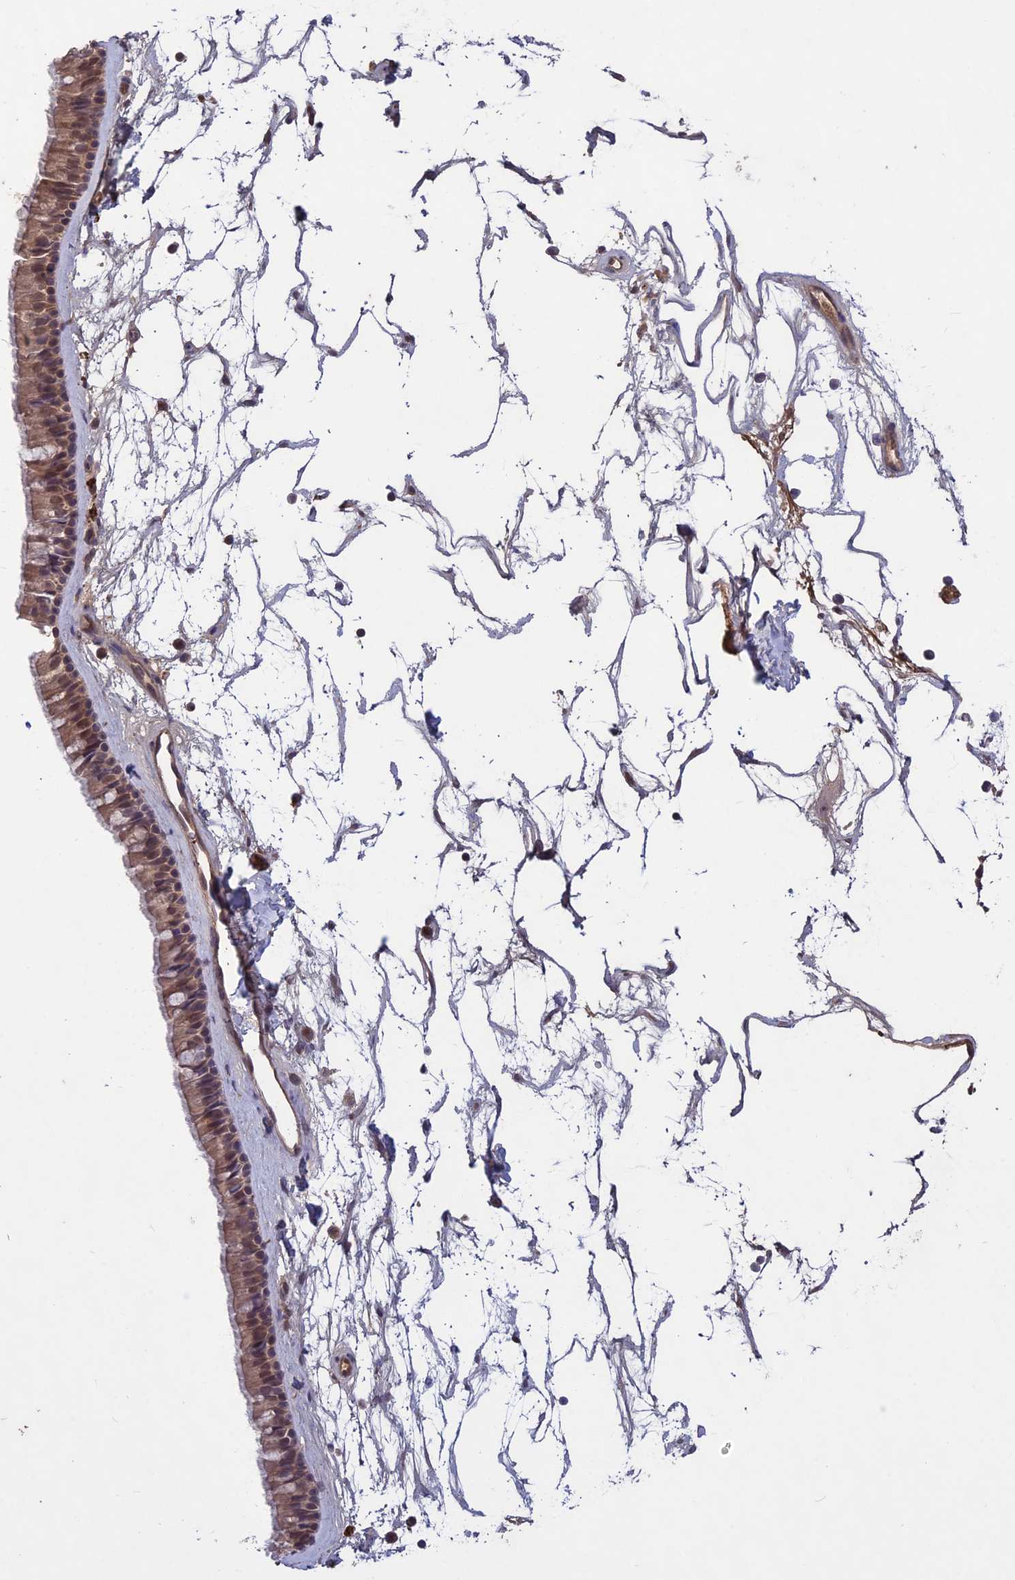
{"staining": {"intensity": "moderate", "quantity": ">75%", "location": "cytoplasmic/membranous,nuclear"}, "tissue": "nasopharynx", "cell_type": "Respiratory epithelial cells", "image_type": "normal", "snomed": [{"axis": "morphology", "description": "Normal tissue, NOS"}, {"axis": "topography", "description": "Nasopharynx"}], "caption": "A brown stain shows moderate cytoplasmic/membranous,nuclear staining of a protein in respiratory epithelial cells of unremarkable human nasopharynx. The protein is shown in brown color, while the nuclei are stained blue.", "gene": "ADO", "patient": {"sex": "male", "age": 64}}